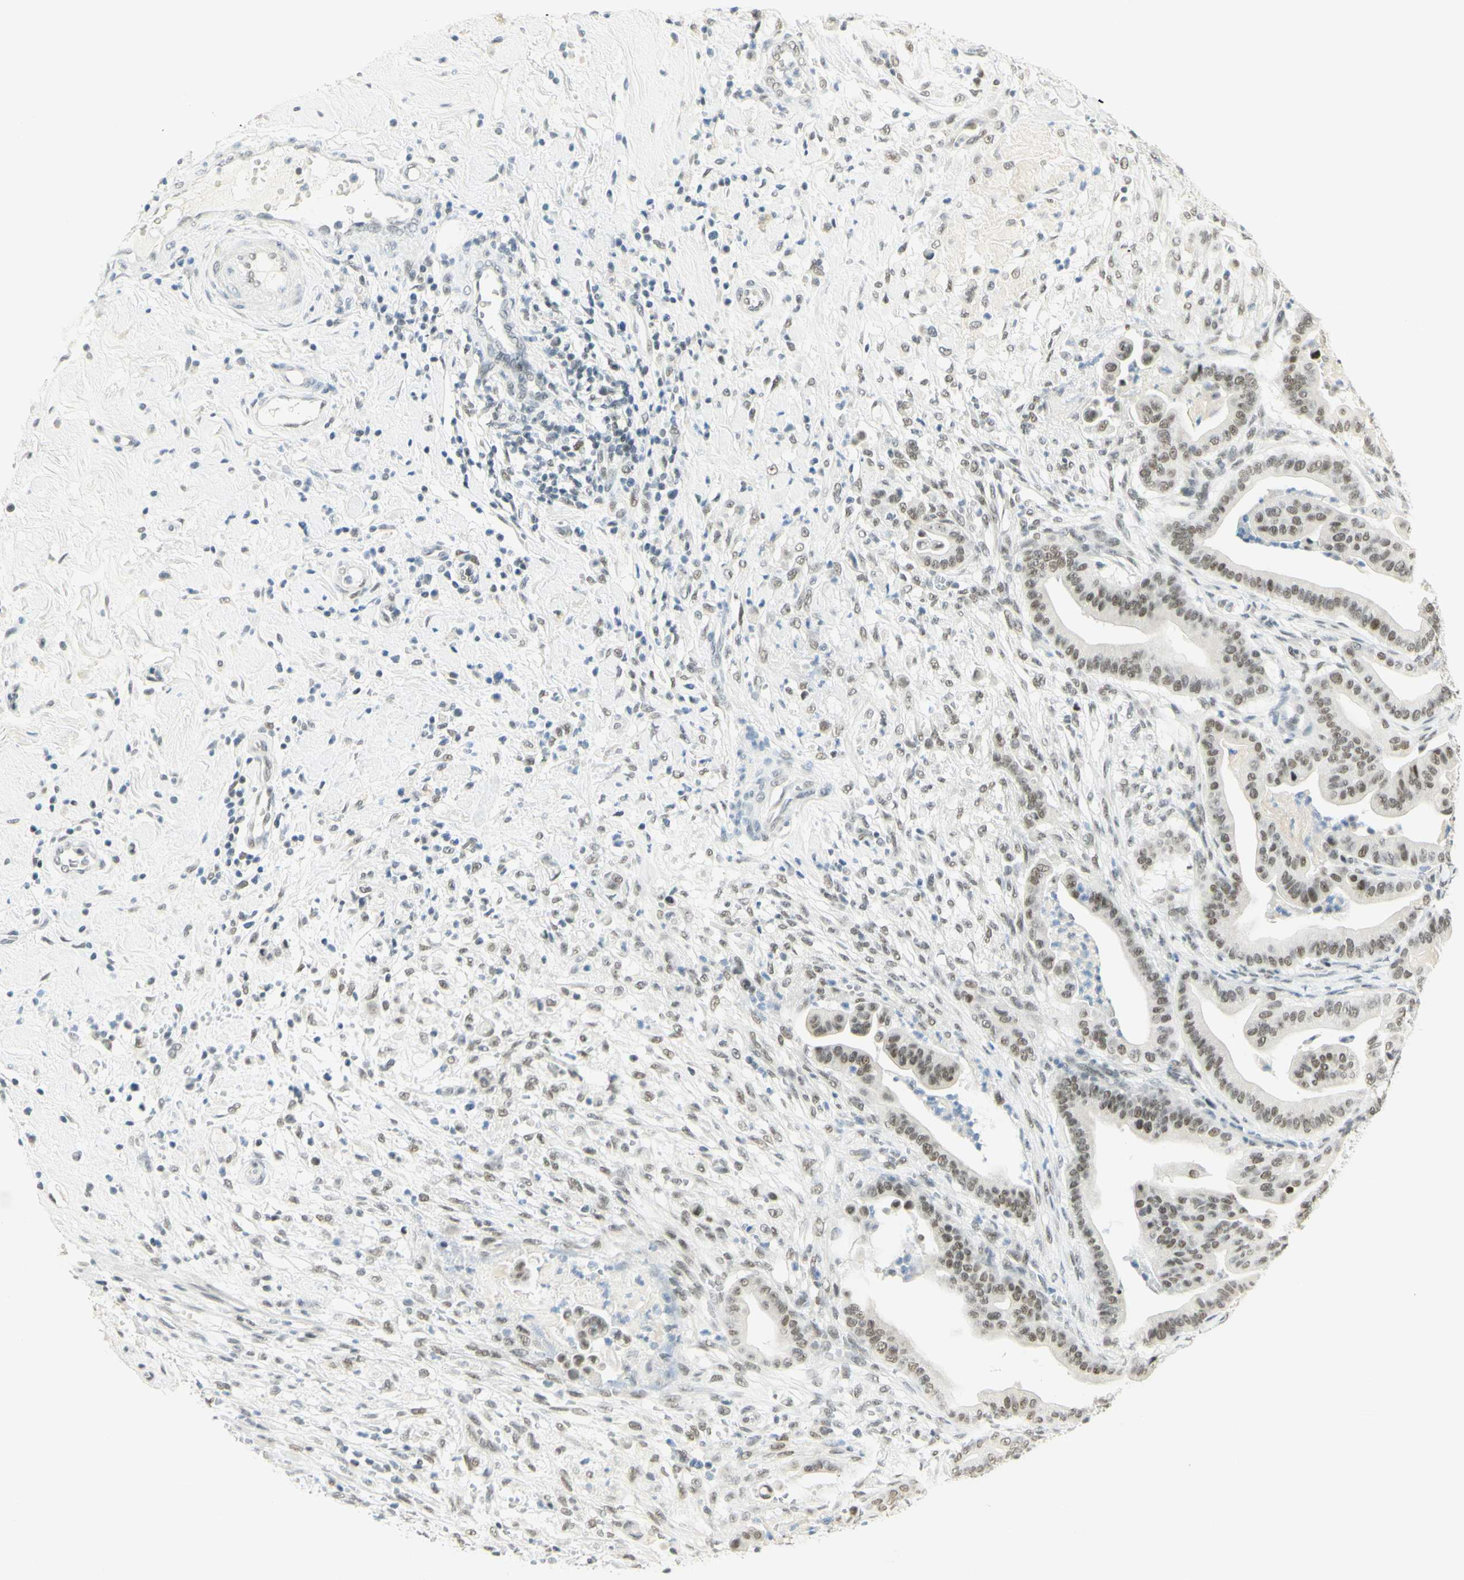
{"staining": {"intensity": "weak", "quantity": "25%-75%", "location": "nuclear"}, "tissue": "pancreatic cancer", "cell_type": "Tumor cells", "image_type": "cancer", "snomed": [{"axis": "morphology", "description": "Adenocarcinoma, NOS"}, {"axis": "topography", "description": "Pancreas"}], "caption": "Human pancreatic cancer stained for a protein (brown) demonstrates weak nuclear positive positivity in about 25%-75% of tumor cells.", "gene": "PMS2", "patient": {"sex": "male", "age": 63}}